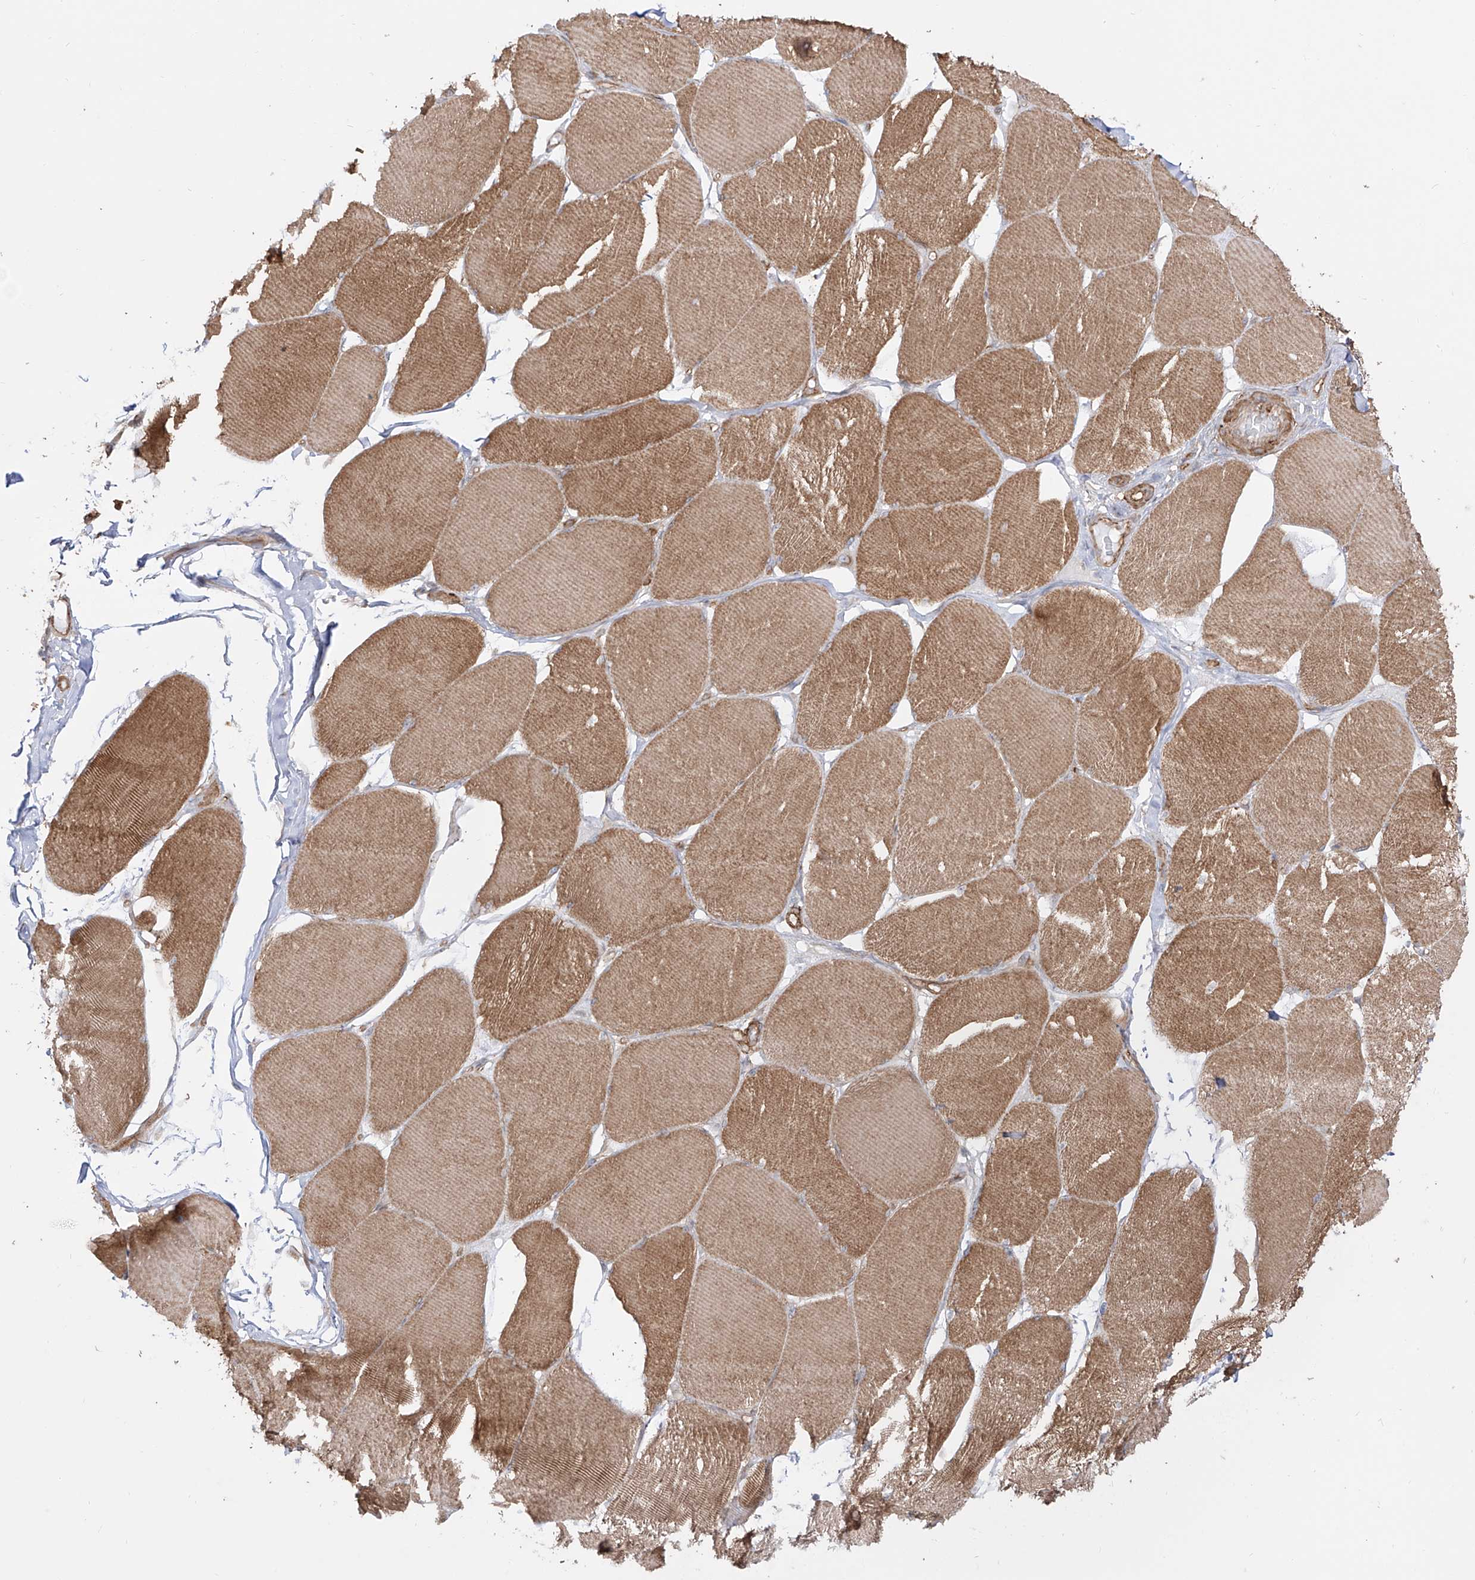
{"staining": {"intensity": "moderate", "quantity": "25%-75%", "location": "cytoplasmic/membranous"}, "tissue": "skeletal muscle", "cell_type": "Myocytes", "image_type": "normal", "snomed": [{"axis": "morphology", "description": "Normal tissue, NOS"}, {"axis": "topography", "description": "Skin"}, {"axis": "topography", "description": "Skeletal muscle"}], "caption": "About 25%-75% of myocytes in unremarkable human skeletal muscle reveal moderate cytoplasmic/membranous protein positivity as visualized by brown immunohistochemical staining.", "gene": "ZNF180", "patient": {"sex": "male", "age": 83}}